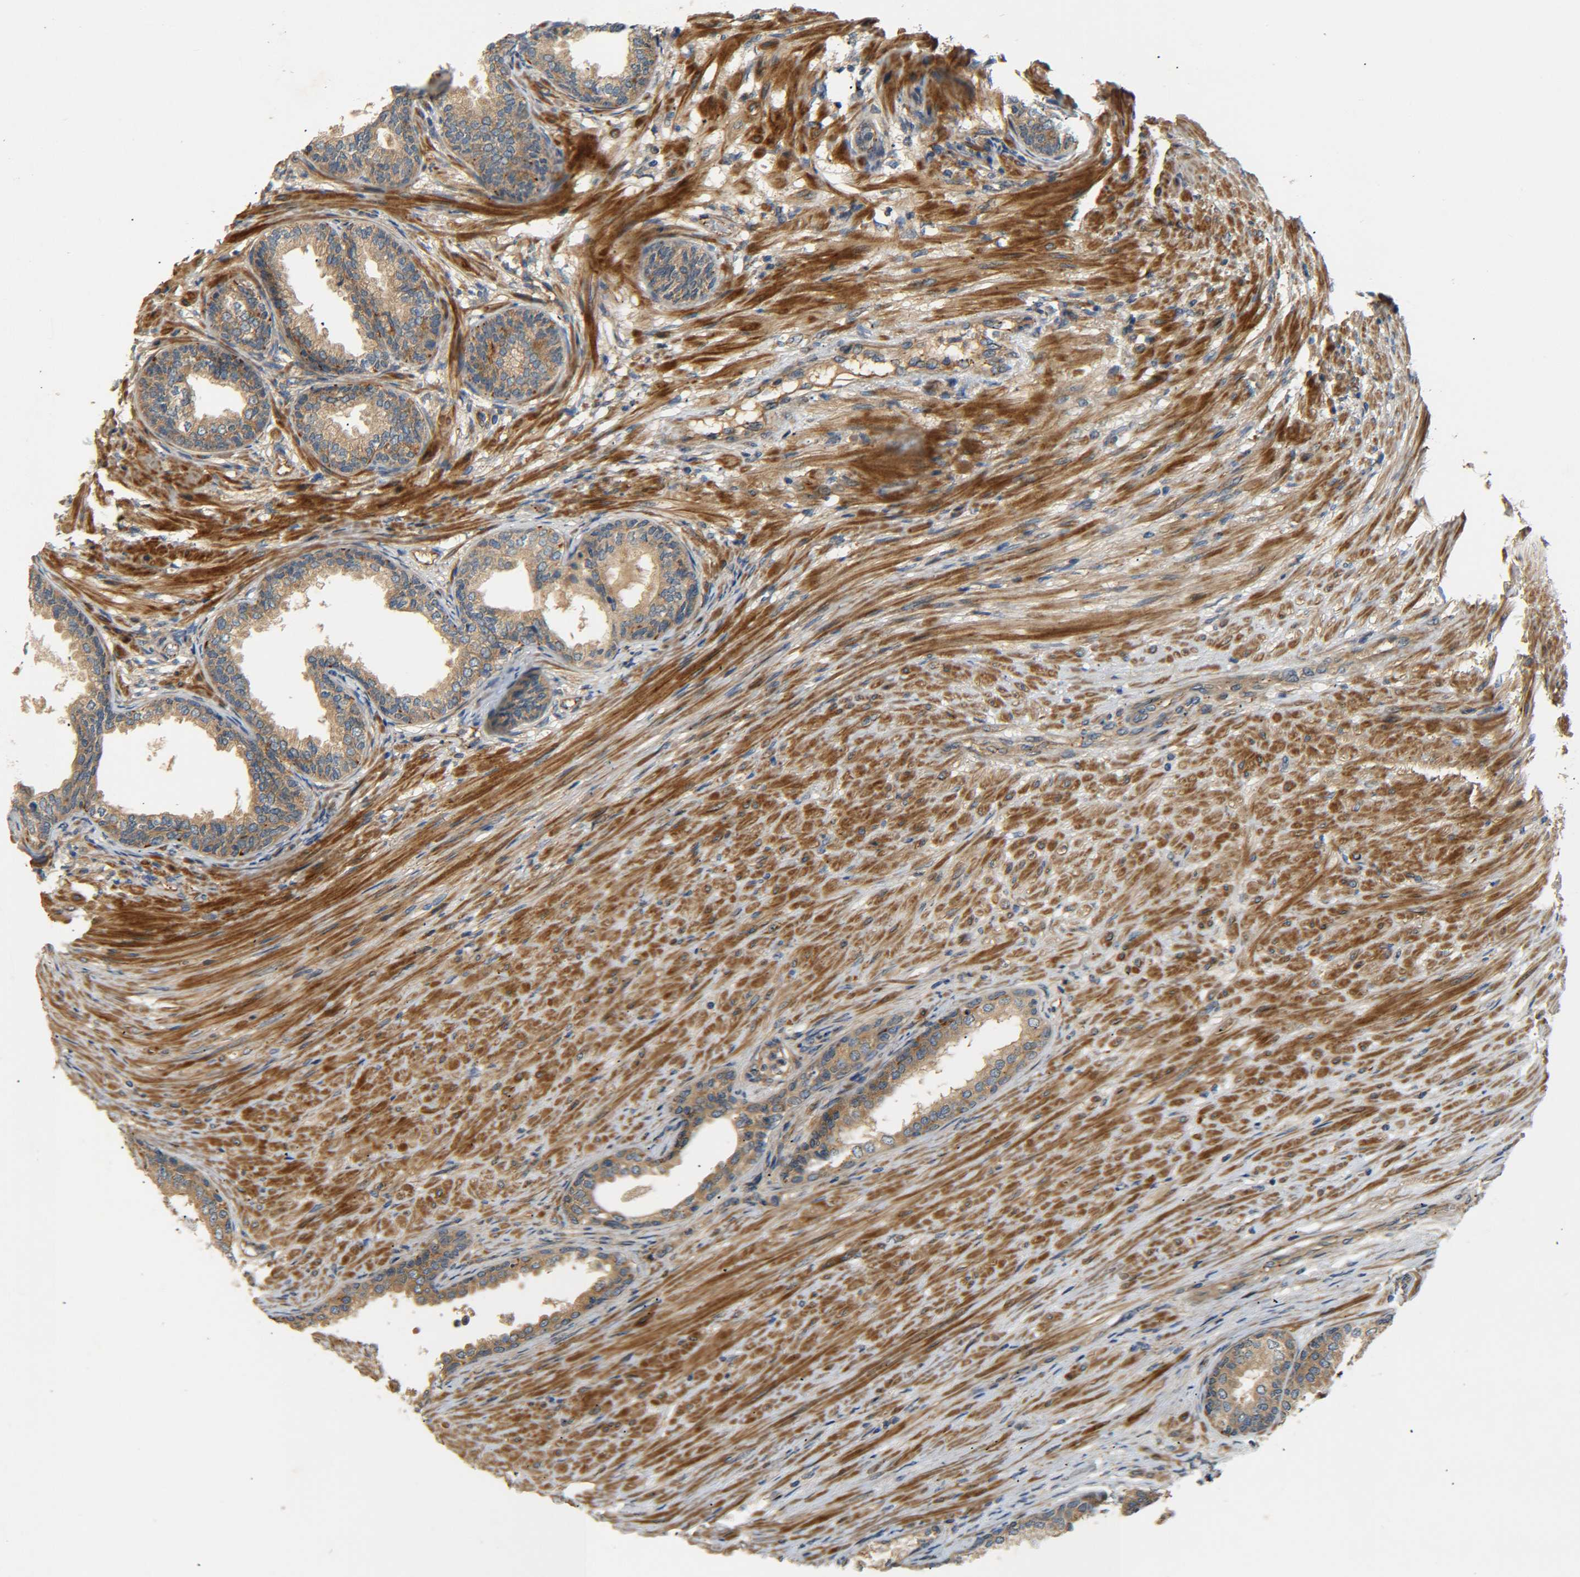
{"staining": {"intensity": "moderate", "quantity": ">75%", "location": "cytoplasmic/membranous"}, "tissue": "prostate", "cell_type": "Glandular cells", "image_type": "normal", "snomed": [{"axis": "morphology", "description": "Normal tissue, NOS"}, {"axis": "topography", "description": "Prostate"}], "caption": "This image shows normal prostate stained with IHC to label a protein in brown. The cytoplasmic/membranous of glandular cells show moderate positivity for the protein. Nuclei are counter-stained blue.", "gene": "LRCH3", "patient": {"sex": "male", "age": 76}}